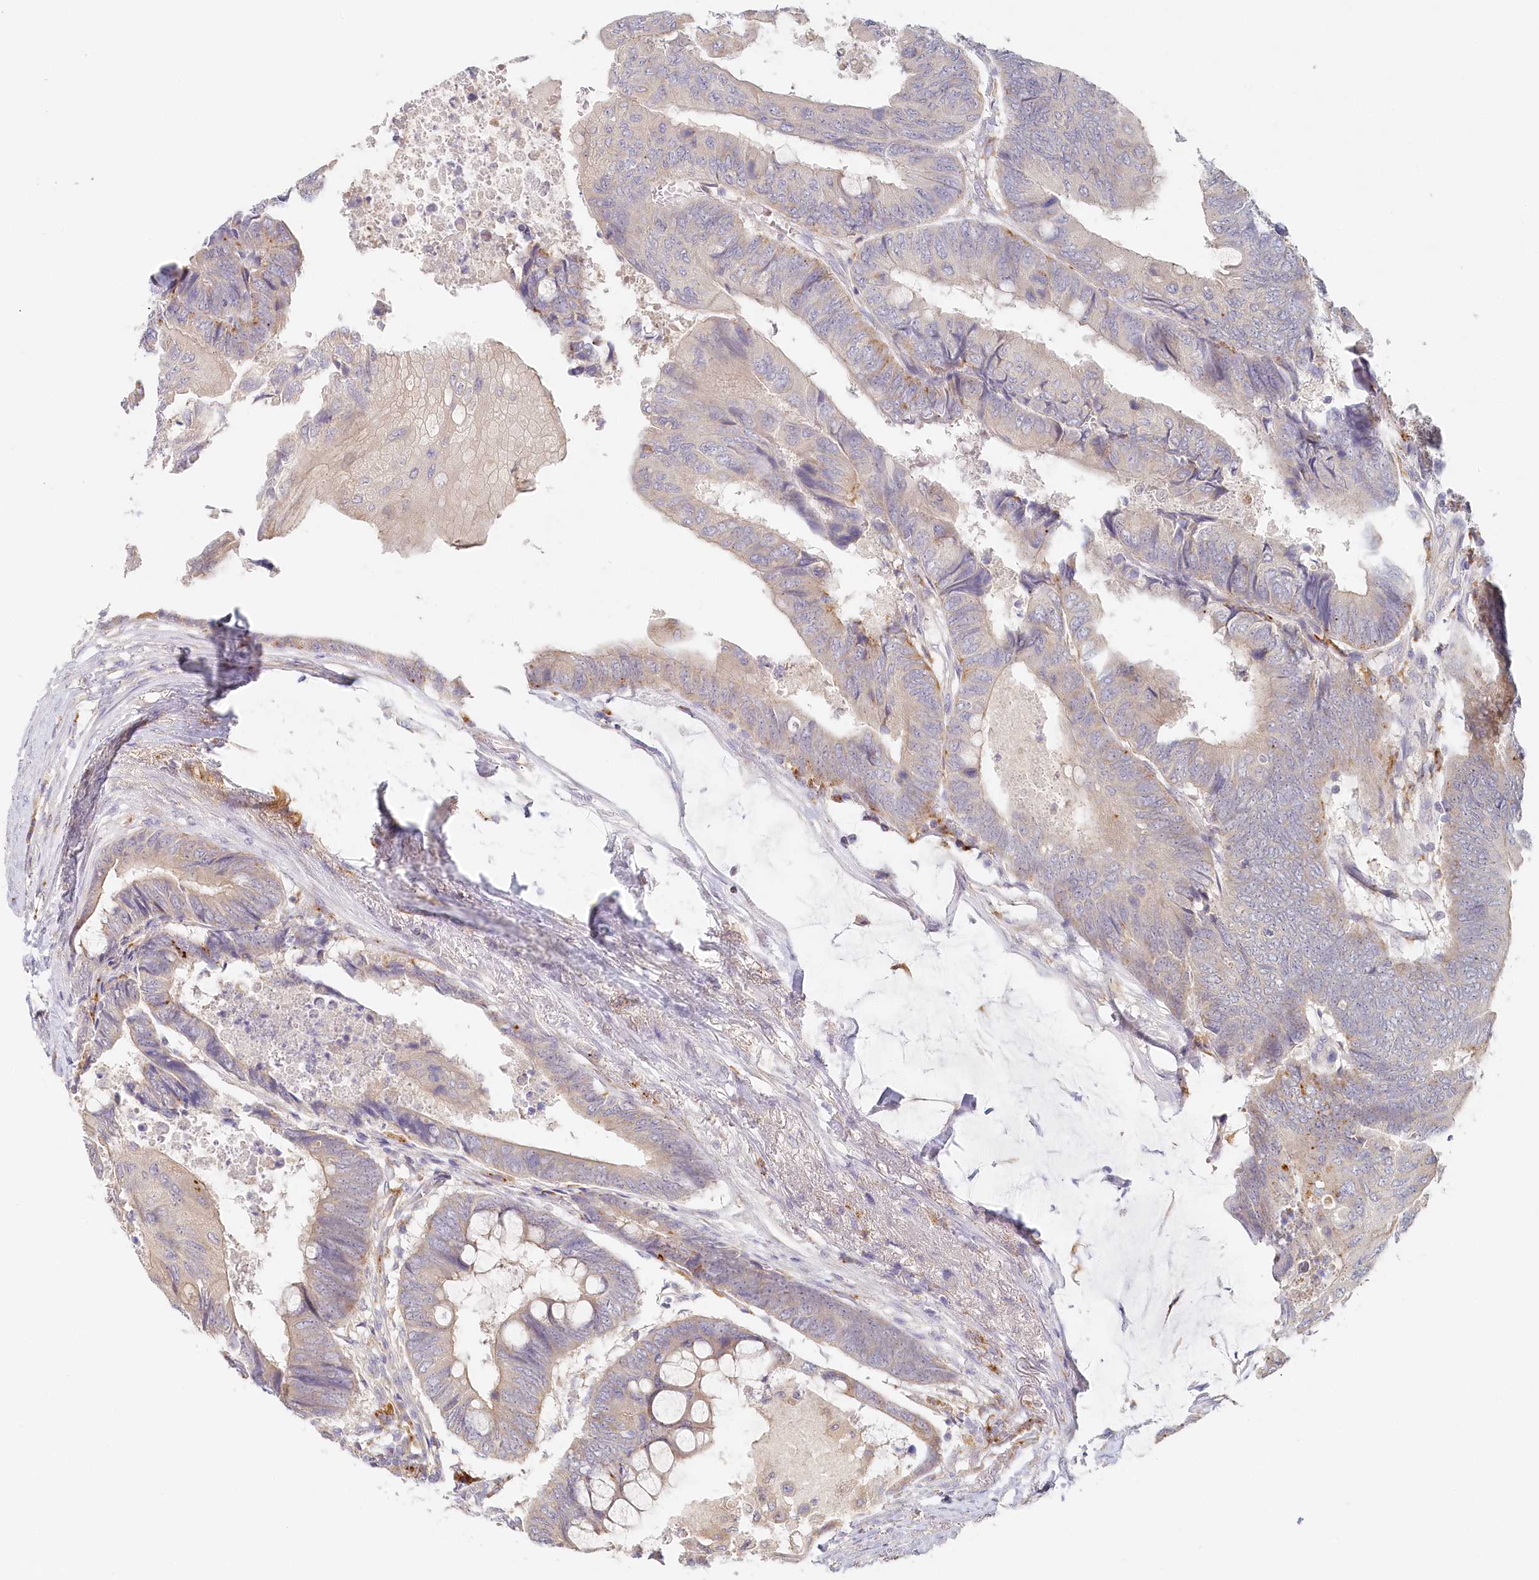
{"staining": {"intensity": "negative", "quantity": "none", "location": "none"}, "tissue": "colorectal cancer", "cell_type": "Tumor cells", "image_type": "cancer", "snomed": [{"axis": "morphology", "description": "Normal tissue, NOS"}, {"axis": "morphology", "description": "Adenocarcinoma, NOS"}, {"axis": "topography", "description": "Rectum"}, {"axis": "topography", "description": "Peripheral nerve tissue"}], "caption": "This is a micrograph of IHC staining of colorectal cancer (adenocarcinoma), which shows no staining in tumor cells.", "gene": "VSIG1", "patient": {"sex": "male", "age": 92}}